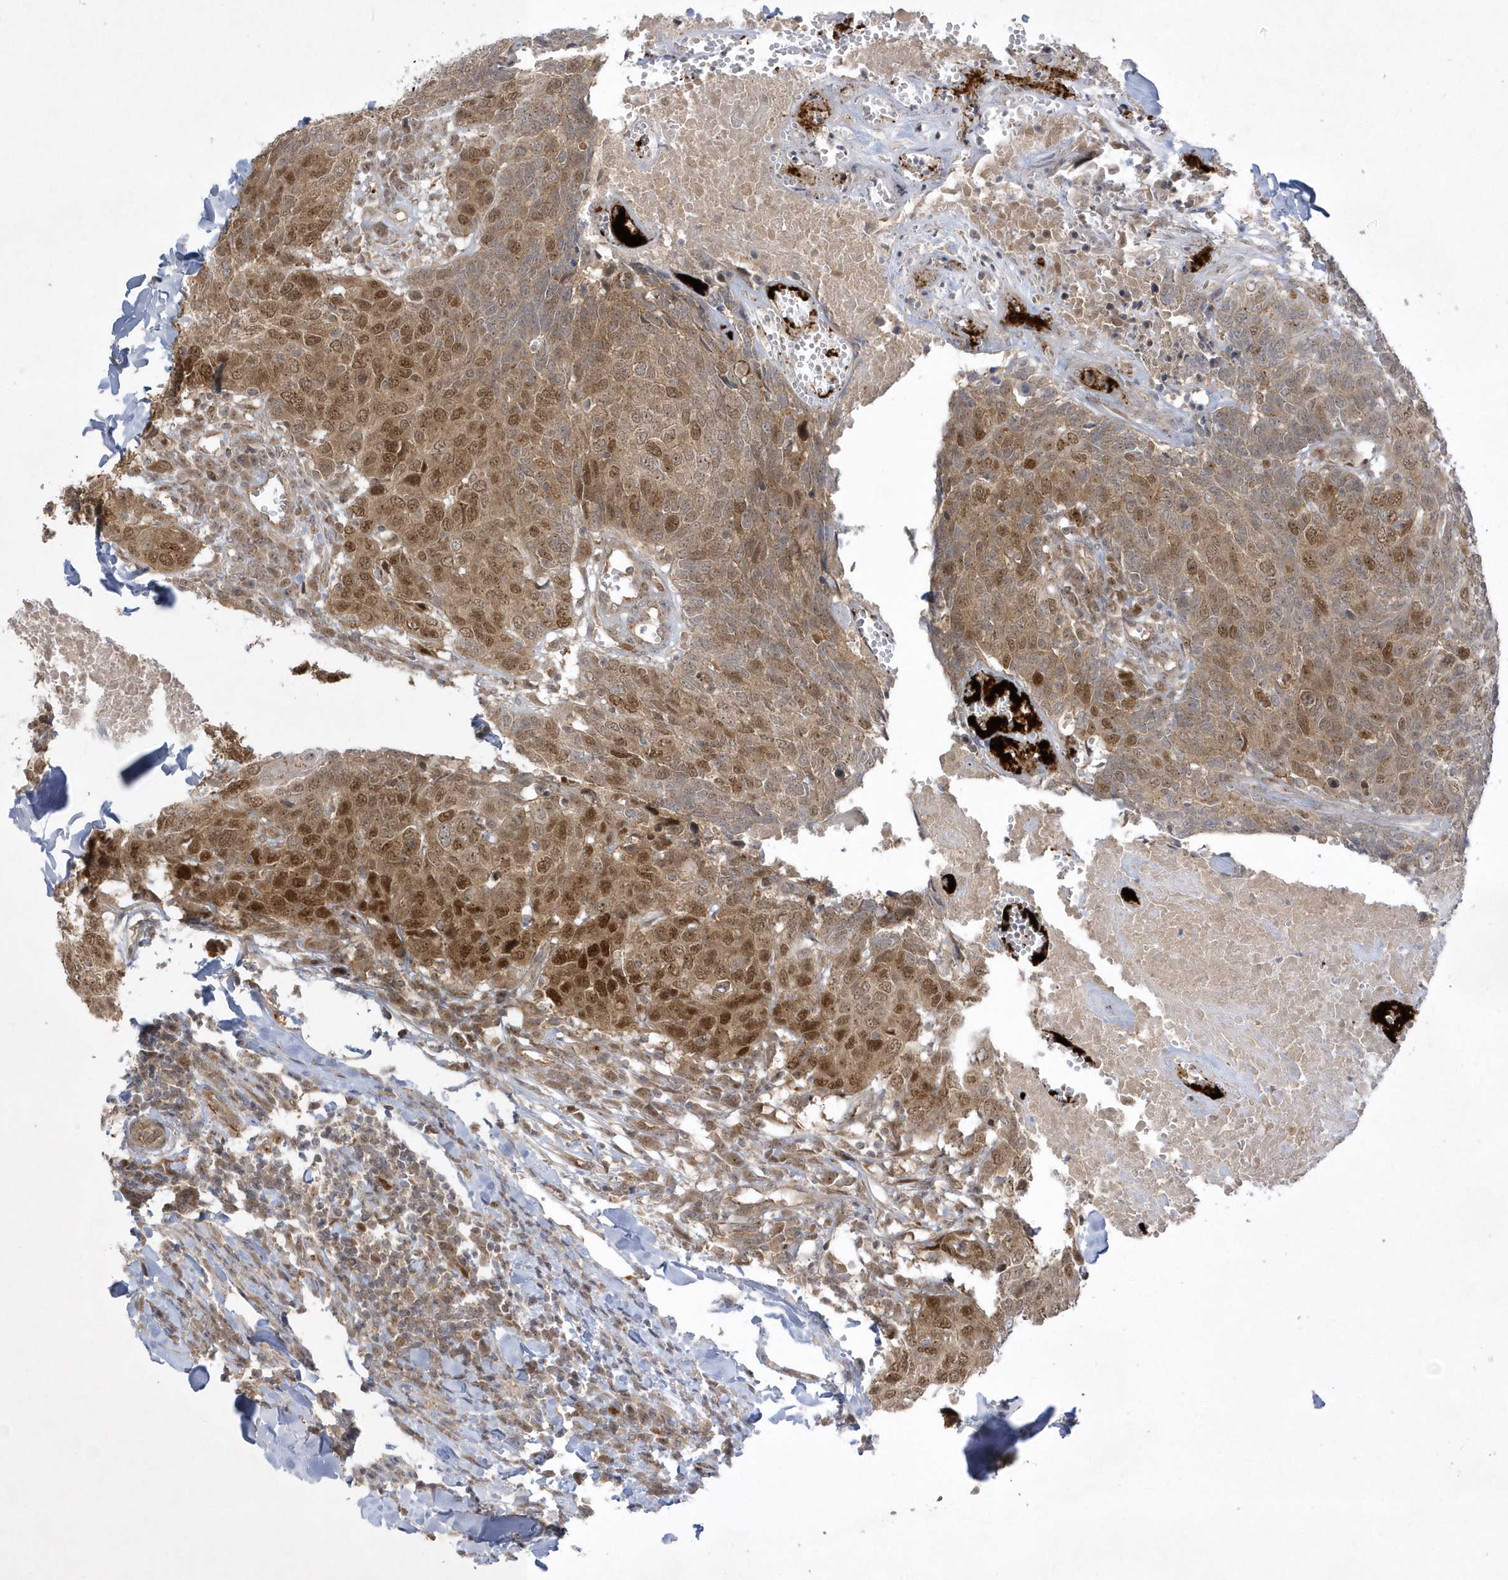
{"staining": {"intensity": "moderate", "quantity": ">75%", "location": "cytoplasmic/membranous,nuclear"}, "tissue": "head and neck cancer", "cell_type": "Tumor cells", "image_type": "cancer", "snomed": [{"axis": "morphology", "description": "Squamous cell carcinoma, NOS"}, {"axis": "topography", "description": "Head-Neck"}], "caption": "Protein staining of head and neck cancer (squamous cell carcinoma) tissue displays moderate cytoplasmic/membranous and nuclear expression in about >75% of tumor cells.", "gene": "NAF1", "patient": {"sex": "male", "age": 66}}